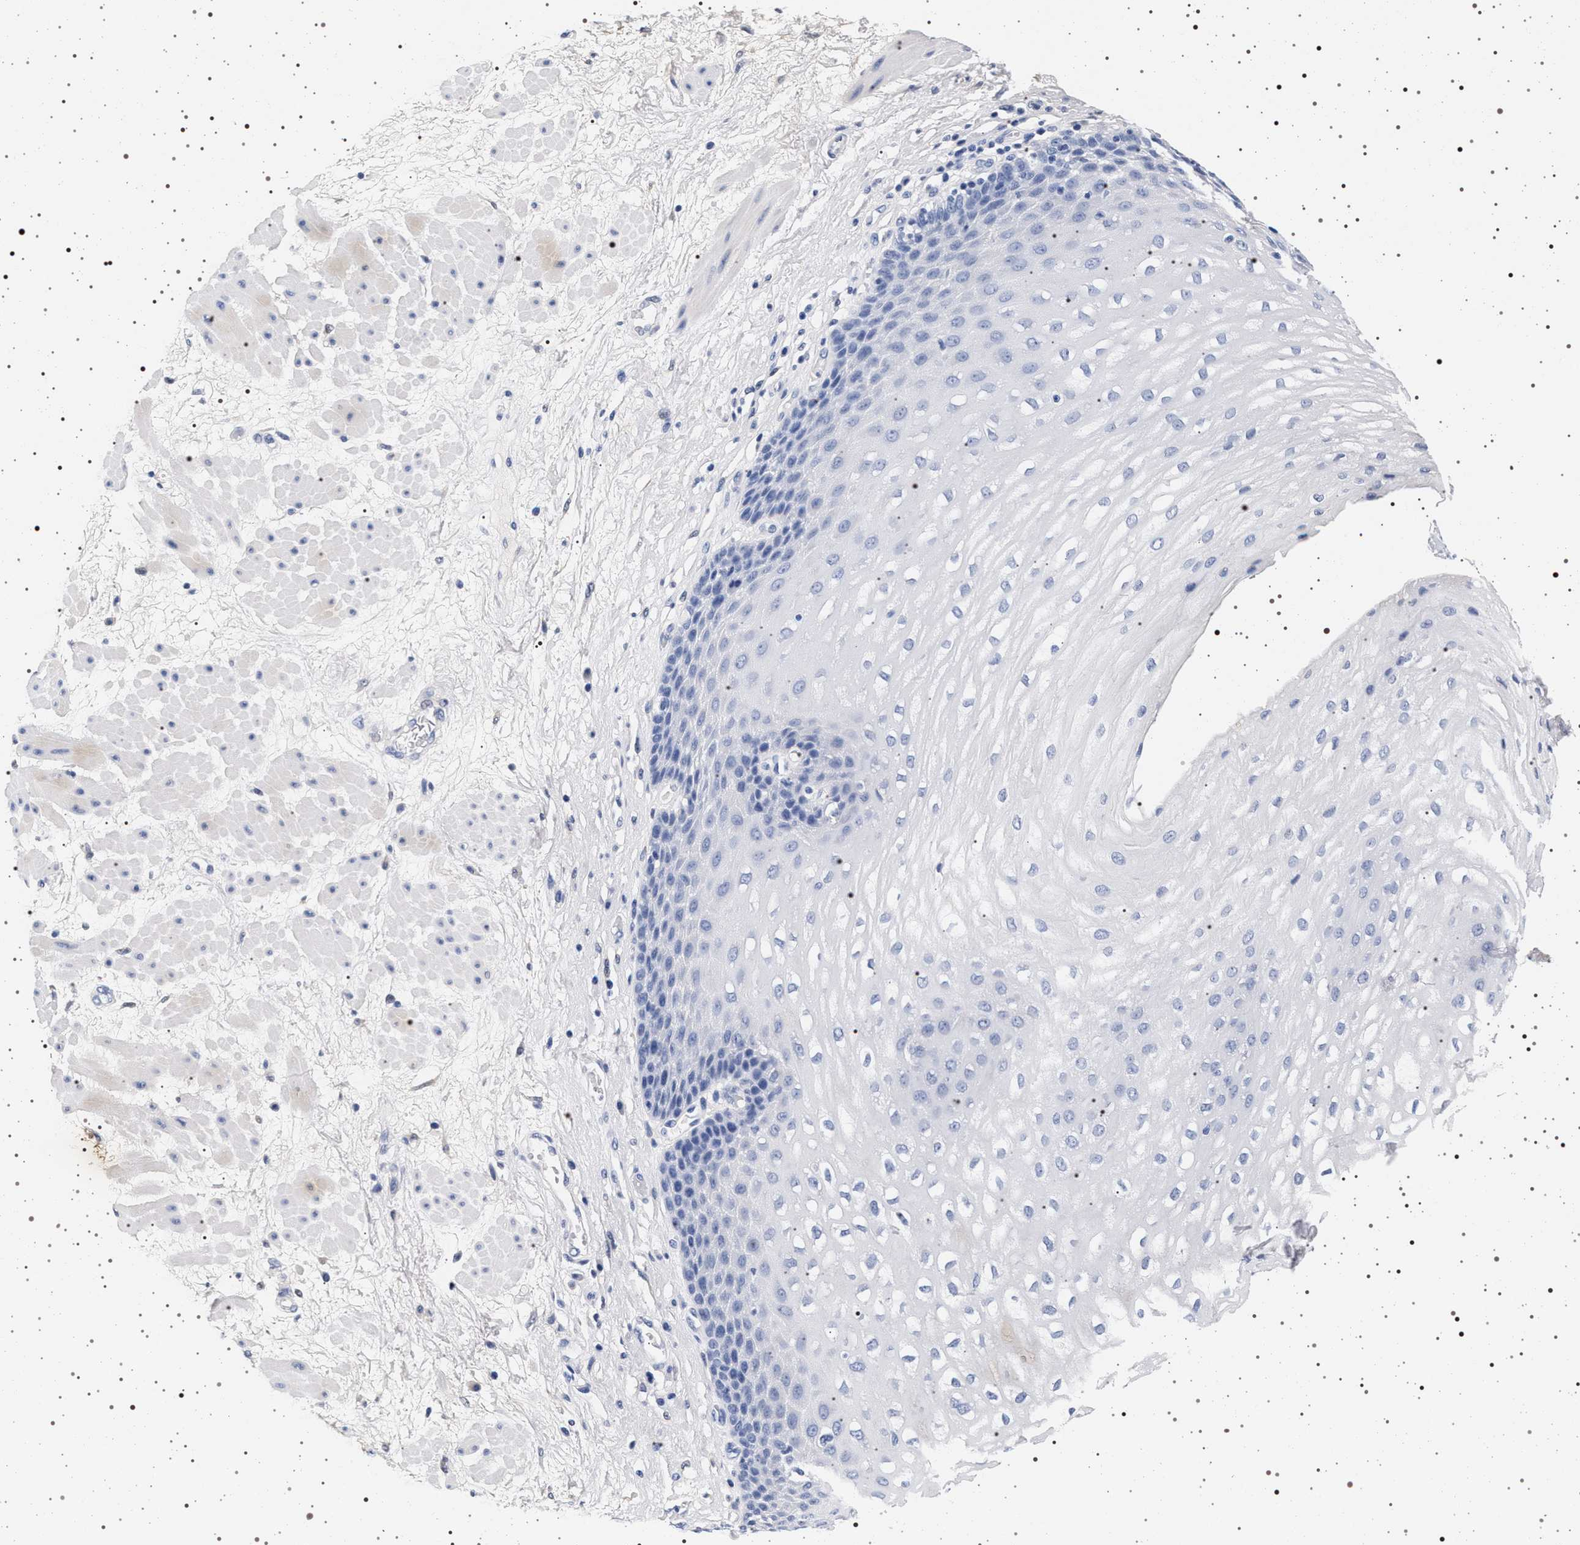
{"staining": {"intensity": "negative", "quantity": "none", "location": "none"}, "tissue": "esophagus", "cell_type": "Squamous epithelial cells", "image_type": "normal", "snomed": [{"axis": "morphology", "description": "Normal tissue, NOS"}, {"axis": "topography", "description": "Esophagus"}], "caption": "Micrograph shows no protein positivity in squamous epithelial cells of normal esophagus. Brightfield microscopy of IHC stained with DAB (3,3'-diaminobenzidine) (brown) and hematoxylin (blue), captured at high magnification.", "gene": "MAPK10", "patient": {"sex": "male", "age": 48}}